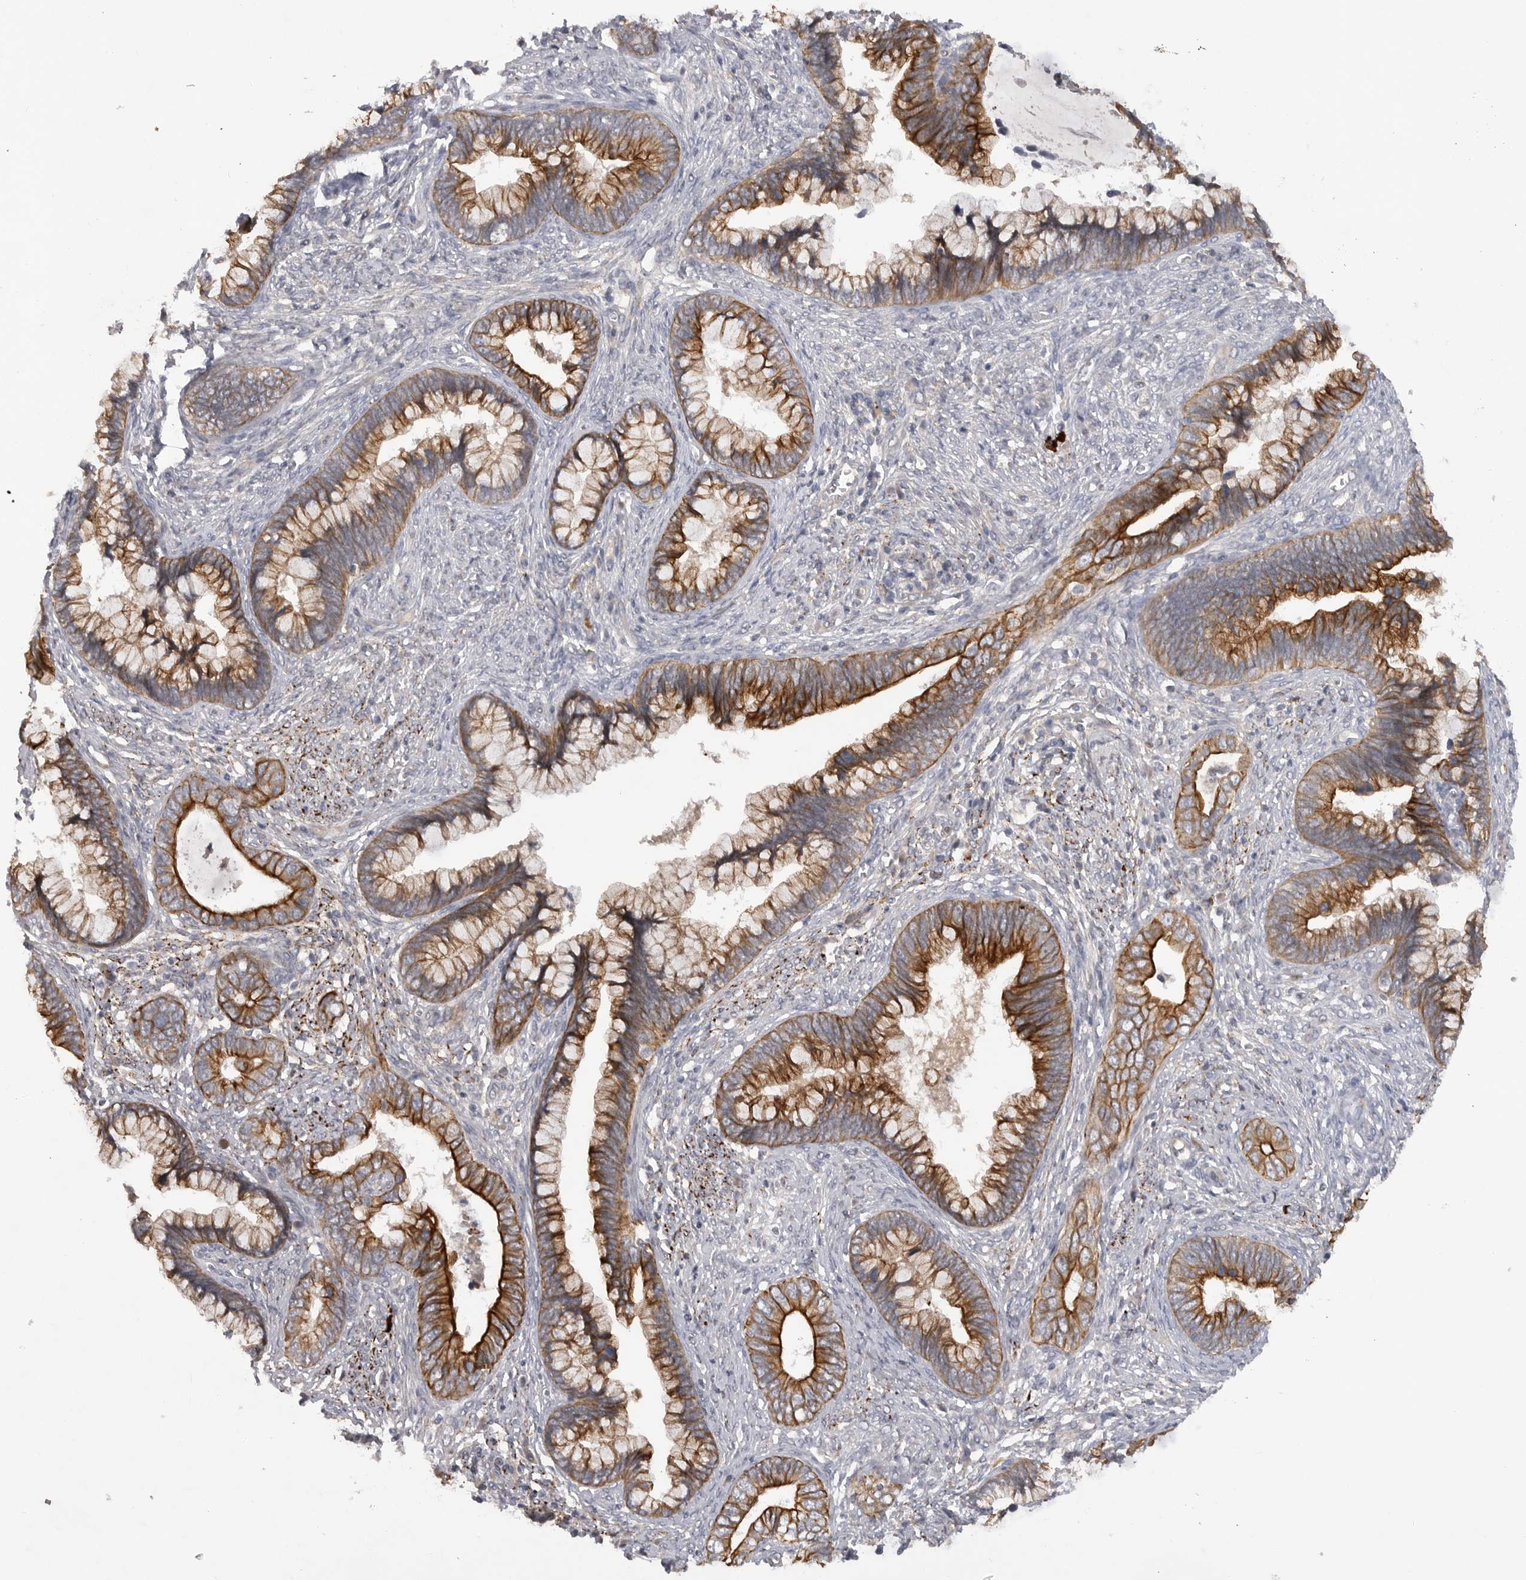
{"staining": {"intensity": "moderate", "quantity": ">75%", "location": "cytoplasmic/membranous"}, "tissue": "cervical cancer", "cell_type": "Tumor cells", "image_type": "cancer", "snomed": [{"axis": "morphology", "description": "Adenocarcinoma, NOS"}, {"axis": "topography", "description": "Cervix"}], "caption": "Protein expression analysis of adenocarcinoma (cervical) reveals moderate cytoplasmic/membranous expression in approximately >75% of tumor cells.", "gene": "DHDDS", "patient": {"sex": "female", "age": 44}}